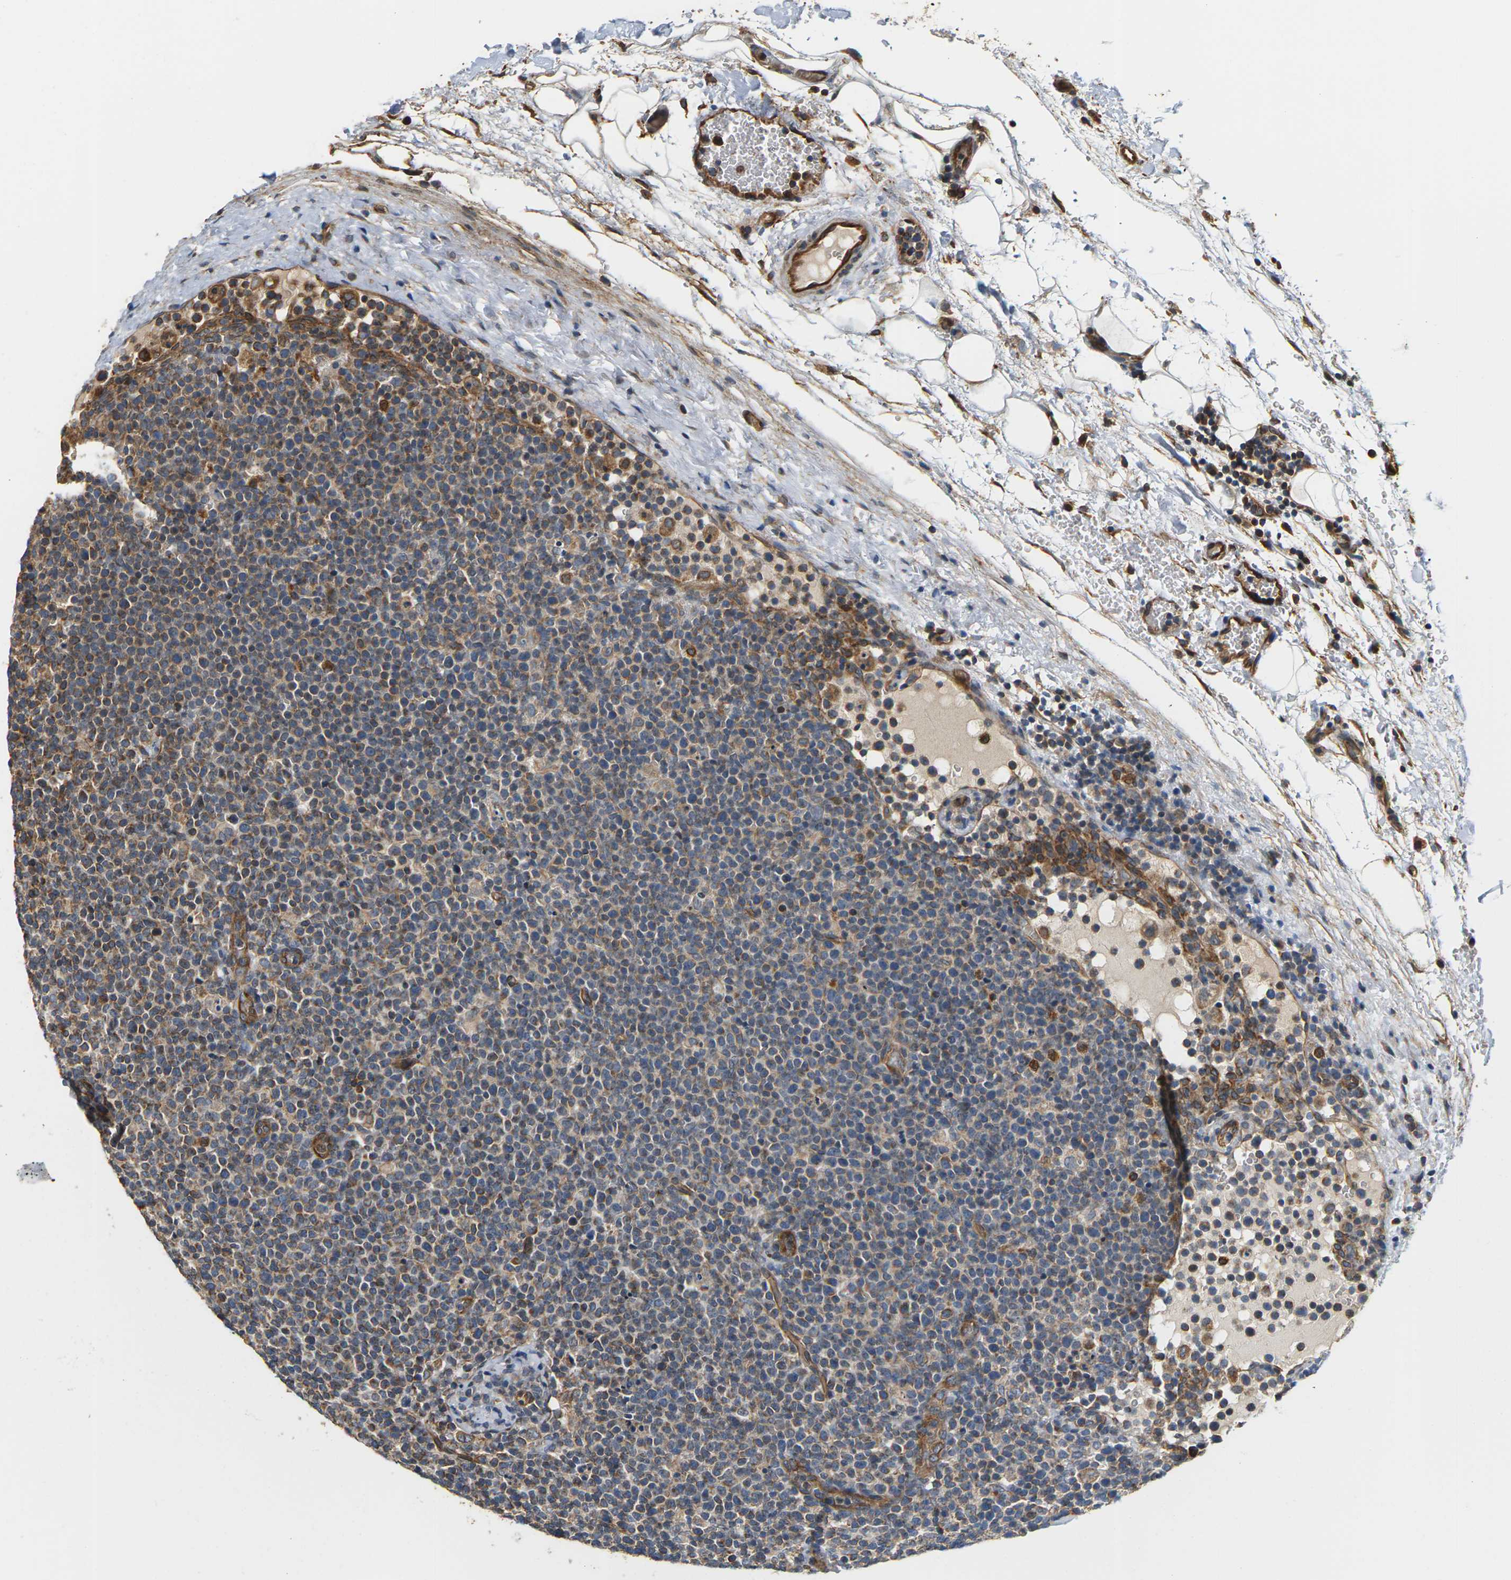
{"staining": {"intensity": "moderate", "quantity": "25%-75%", "location": "cytoplasmic/membranous"}, "tissue": "lymphoma", "cell_type": "Tumor cells", "image_type": "cancer", "snomed": [{"axis": "morphology", "description": "Malignant lymphoma, non-Hodgkin's type, High grade"}, {"axis": "topography", "description": "Lymph node"}], "caption": "The image displays immunohistochemical staining of malignant lymphoma, non-Hodgkin's type (high-grade). There is moderate cytoplasmic/membranous expression is seen in approximately 25%-75% of tumor cells.", "gene": "PCDHB4", "patient": {"sex": "male", "age": 61}}